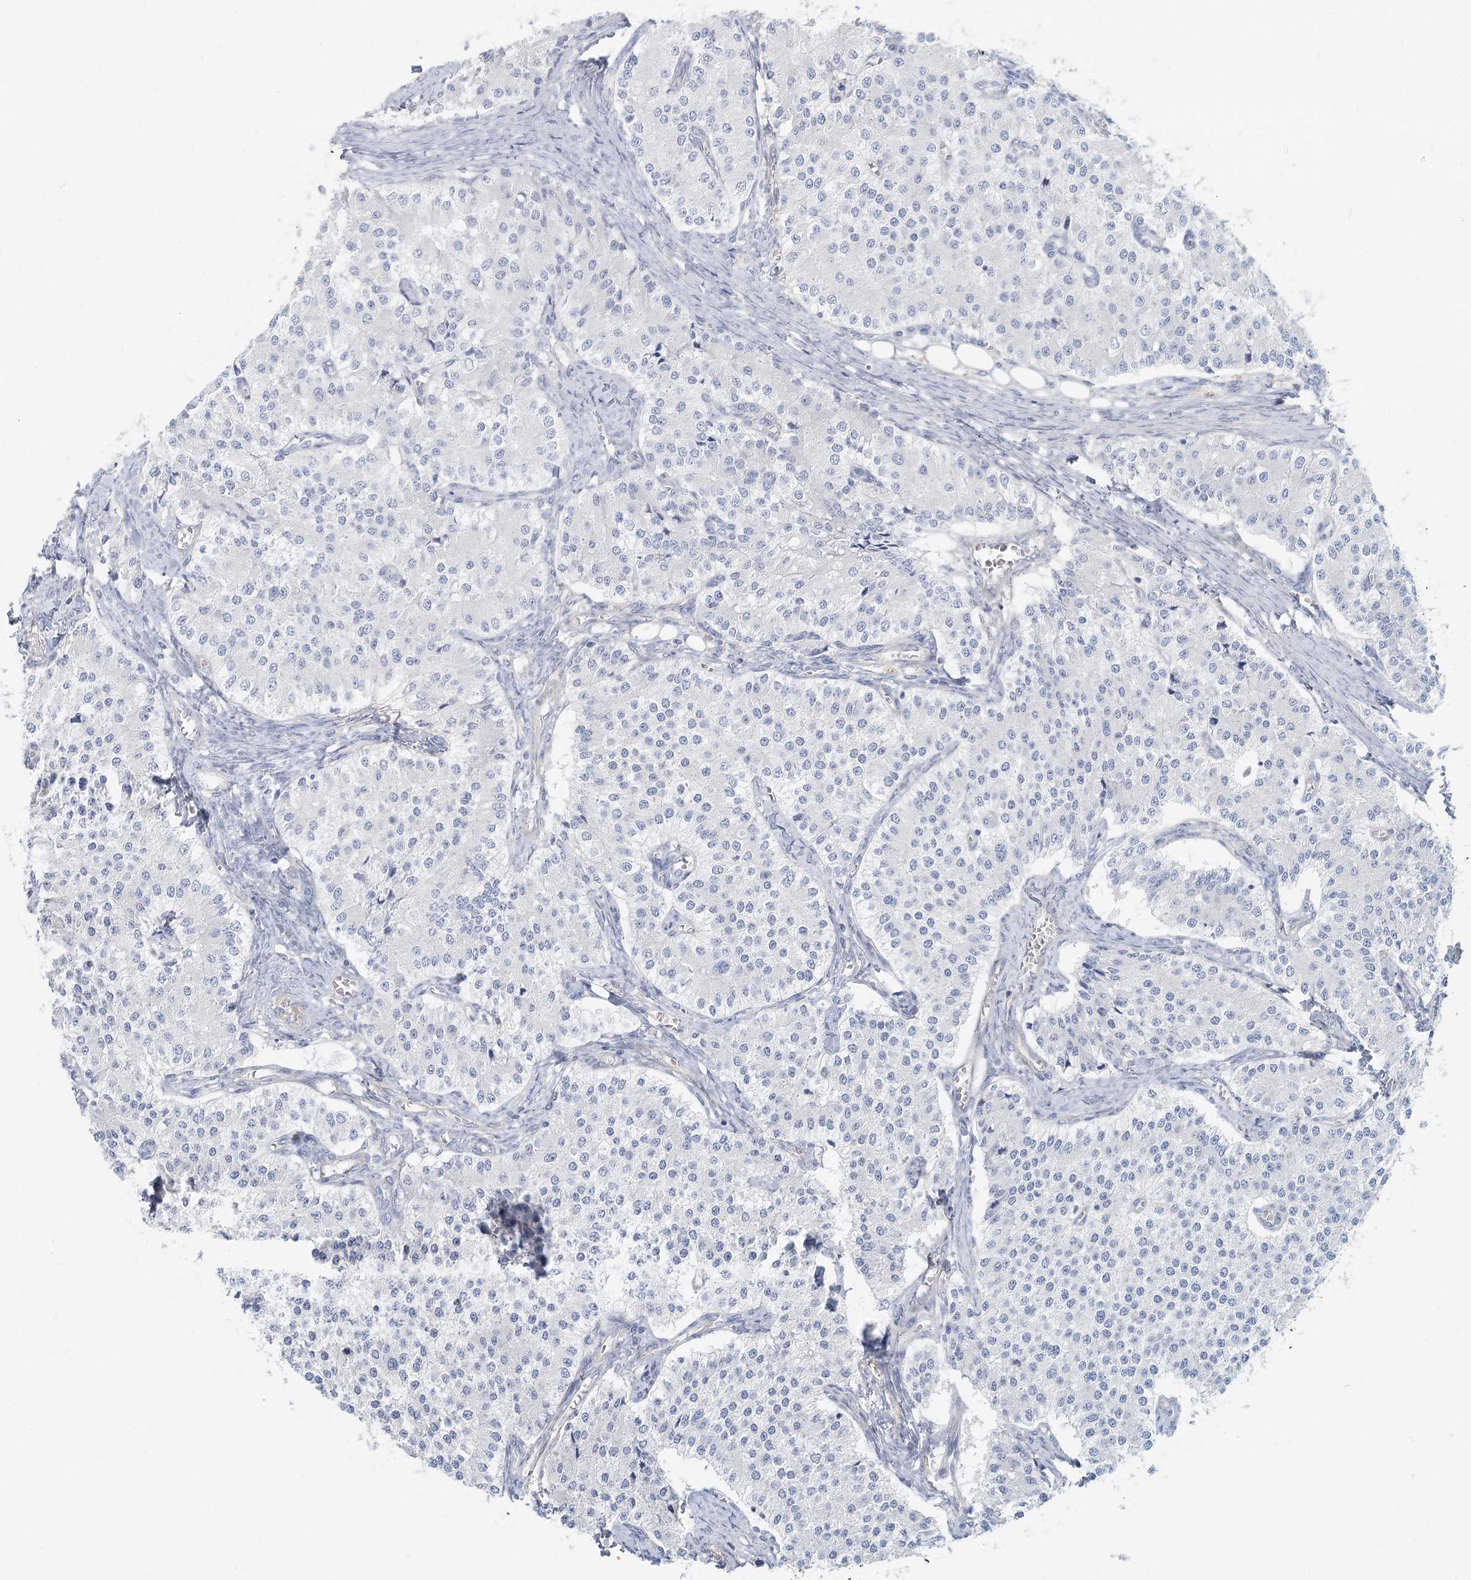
{"staining": {"intensity": "negative", "quantity": "none", "location": "none"}, "tissue": "carcinoid", "cell_type": "Tumor cells", "image_type": "cancer", "snomed": [{"axis": "morphology", "description": "Carcinoid, malignant, NOS"}, {"axis": "topography", "description": "Colon"}], "caption": "The micrograph shows no staining of tumor cells in carcinoid.", "gene": "DNMBP", "patient": {"sex": "female", "age": 52}}